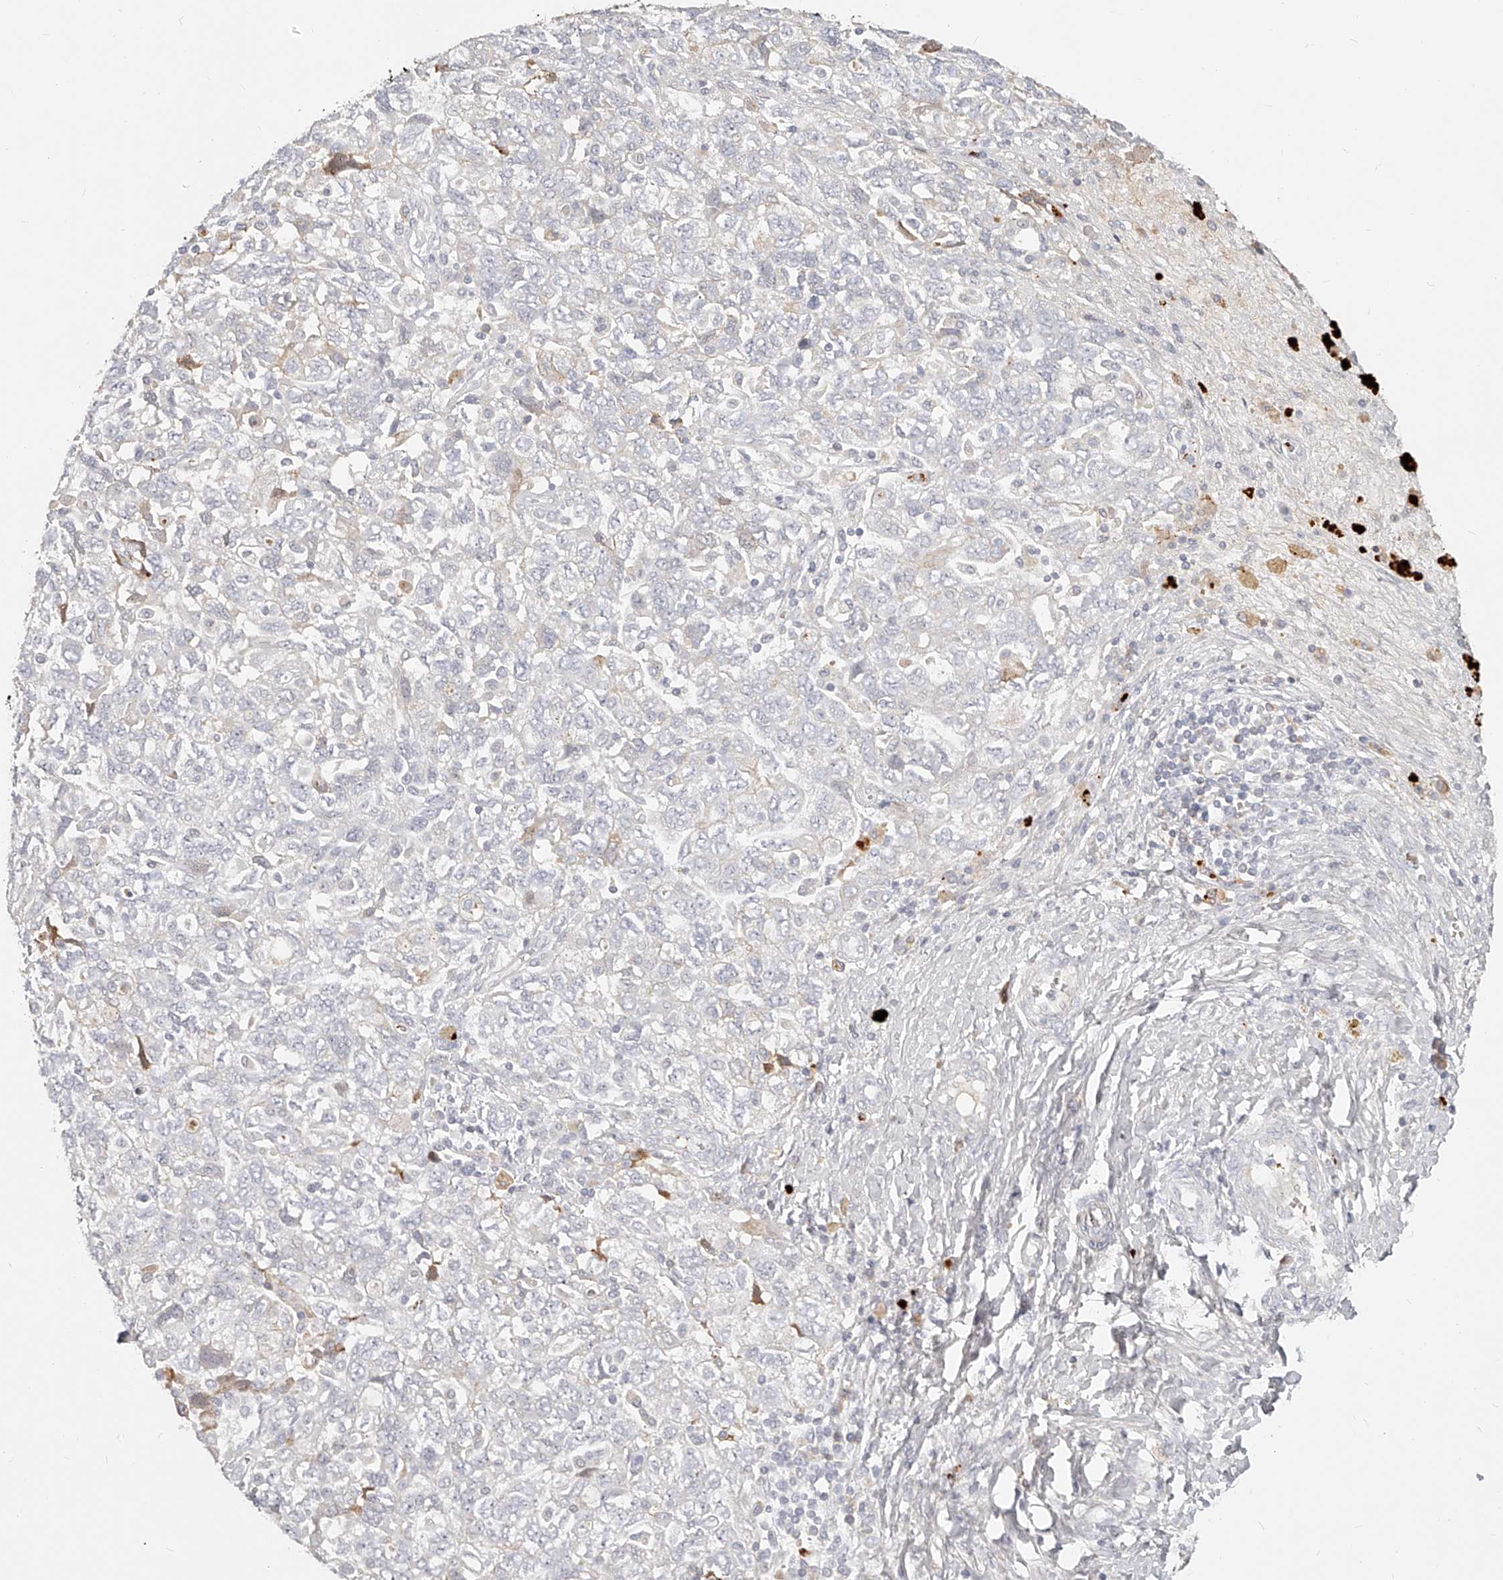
{"staining": {"intensity": "negative", "quantity": "none", "location": "none"}, "tissue": "ovarian cancer", "cell_type": "Tumor cells", "image_type": "cancer", "snomed": [{"axis": "morphology", "description": "Carcinoma, NOS"}, {"axis": "morphology", "description": "Cystadenocarcinoma, serous, NOS"}, {"axis": "topography", "description": "Ovary"}], "caption": "DAB immunohistochemical staining of ovarian serous cystadenocarcinoma reveals no significant staining in tumor cells.", "gene": "ITGB3", "patient": {"sex": "female", "age": 69}}